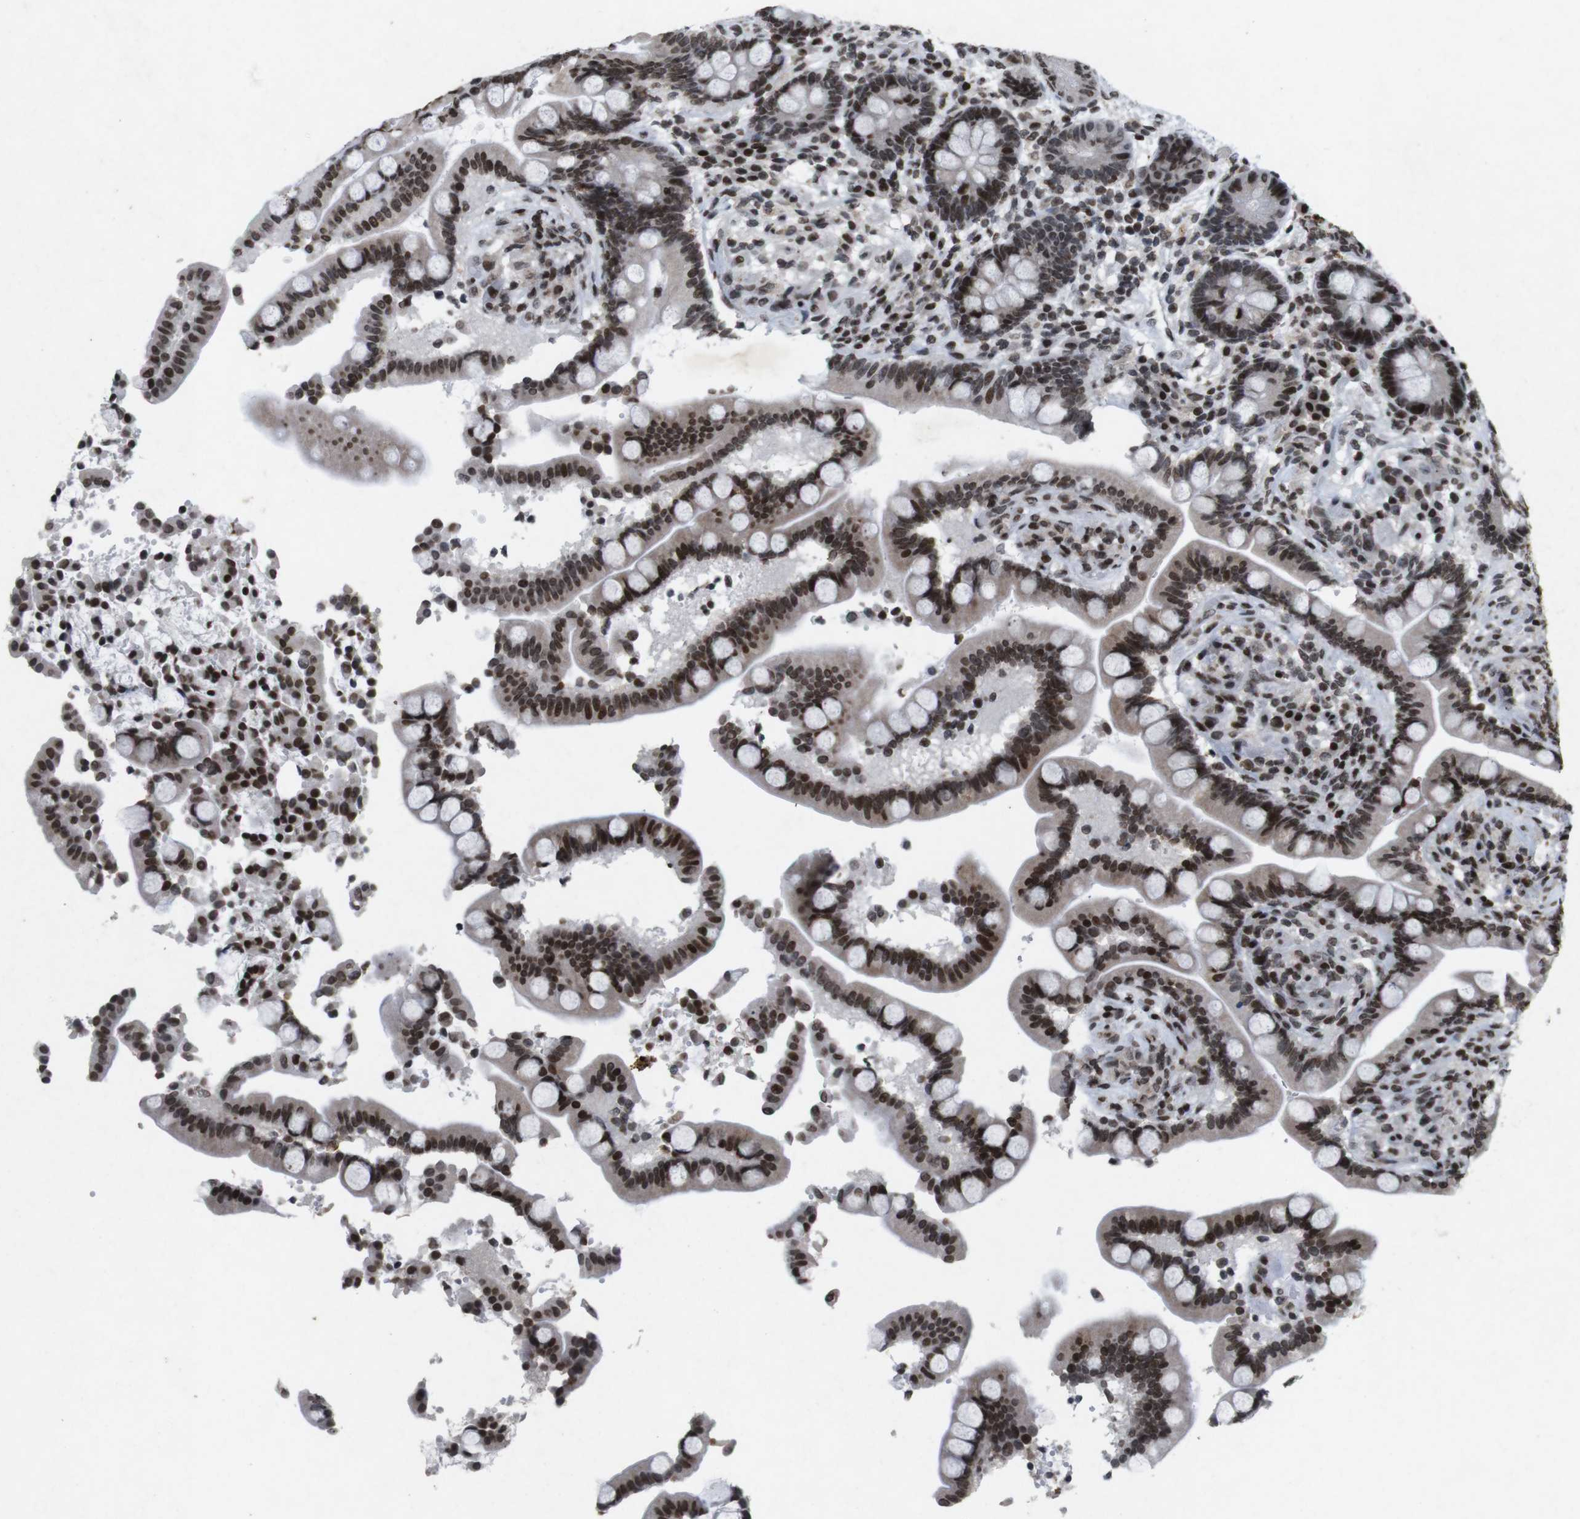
{"staining": {"intensity": "strong", "quantity": ">75%", "location": "nuclear"}, "tissue": "colon", "cell_type": "Endothelial cells", "image_type": "normal", "snomed": [{"axis": "morphology", "description": "Normal tissue, NOS"}, {"axis": "topography", "description": "Colon"}], "caption": "A histopathology image of human colon stained for a protein reveals strong nuclear brown staining in endothelial cells.", "gene": "MAGEH1", "patient": {"sex": "male", "age": 73}}